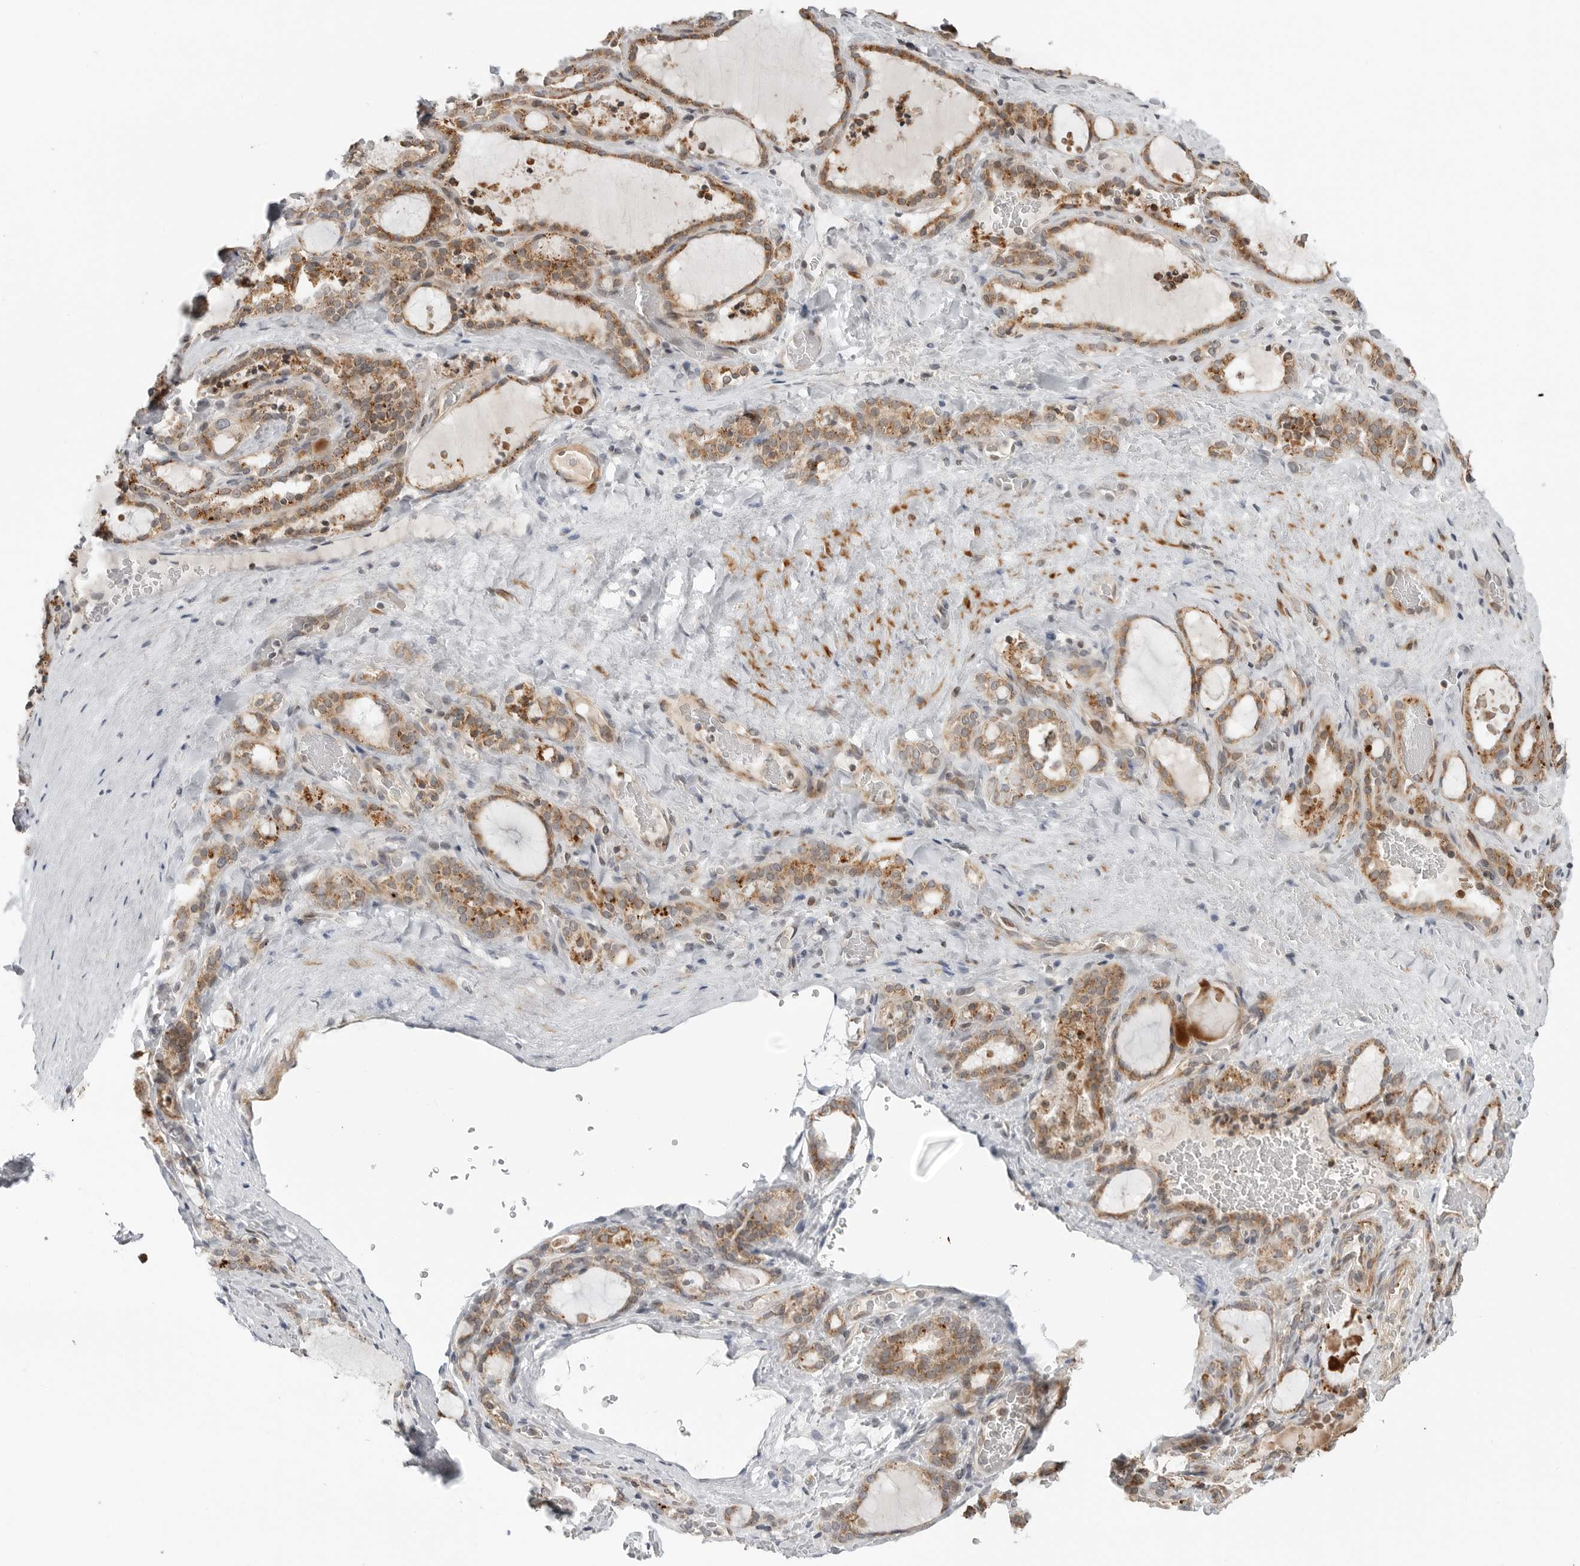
{"staining": {"intensity": "moderate", "quantity": ">75%", "location": "cytoplasmic/membranous"}, "tissue": "thyroid gland", "cell_type": "Glandular cells", "image_type": "normal", "snomed": [{"axis": "morphology", "description": "Normal tissue, NOS"}, {"axis": "topography", "description": "Thyroid gland"}], "caption": "Thyroid gland stained with a brown dye shows moderate cytoplasmic/membranous positive positivity in about >75% of glandular cells.", "gene": "PEX2", "patient": {"sex": "female", "age": 22}}